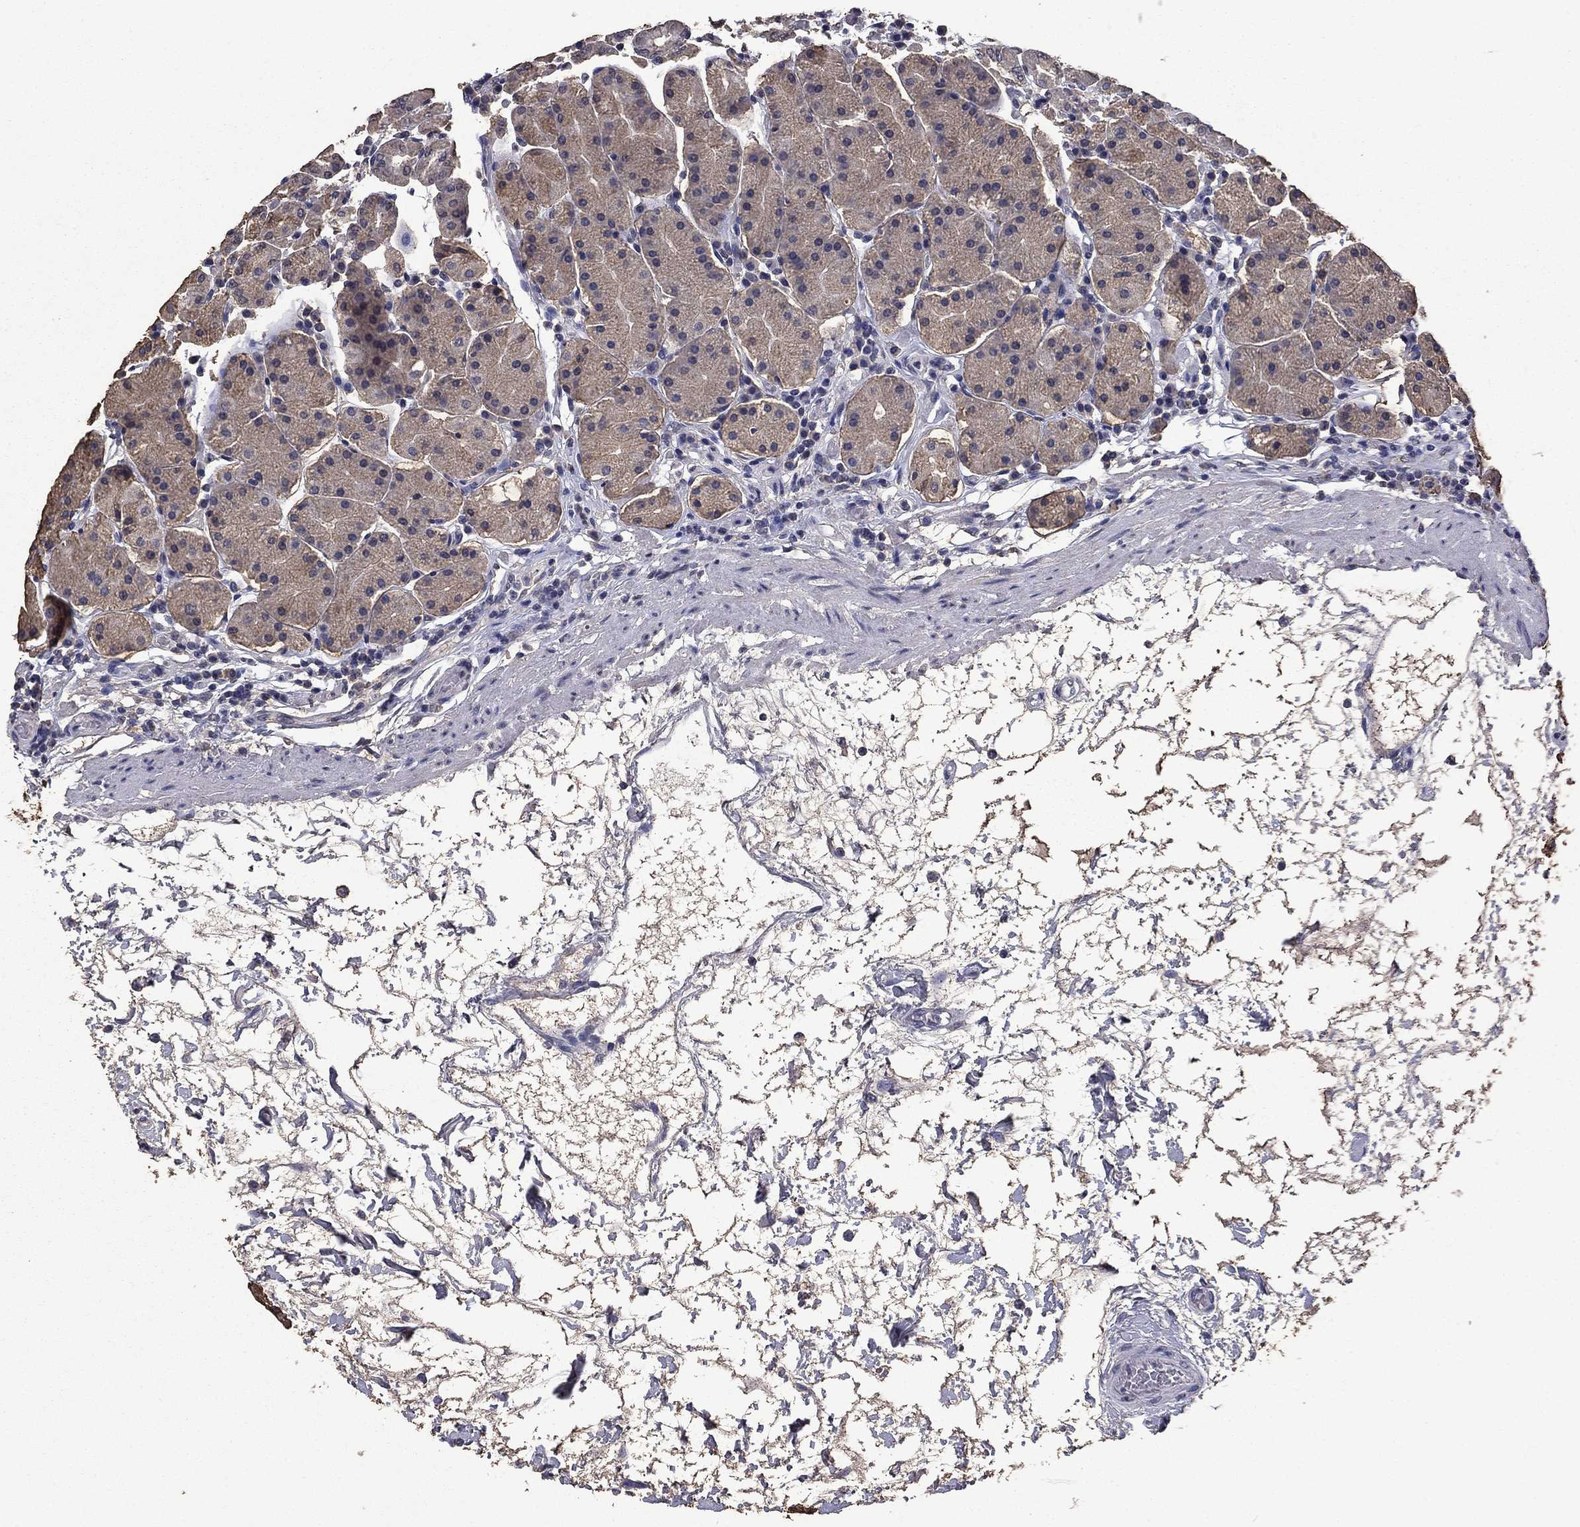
{"staining": {"intensity": "moderate", "quantity": "<25%", "location": "cytoplasmic/membranous"}, "tissue": "stomach", "cell_type": "Glandular cells", "image_type": "normal", "snomed": [{"axis": "morphology", "description": "Normal tissue, NOS"}, {"axis": "topography", "description": "Stomach"}], "caption": "Human stomach stained with a brown dye exhibits moderate cytoplasmic/membranous positive staining in about <25% of glandular cells.", "gene": "MFAP3L", "patient": {"sex": "male", "age": 54}}